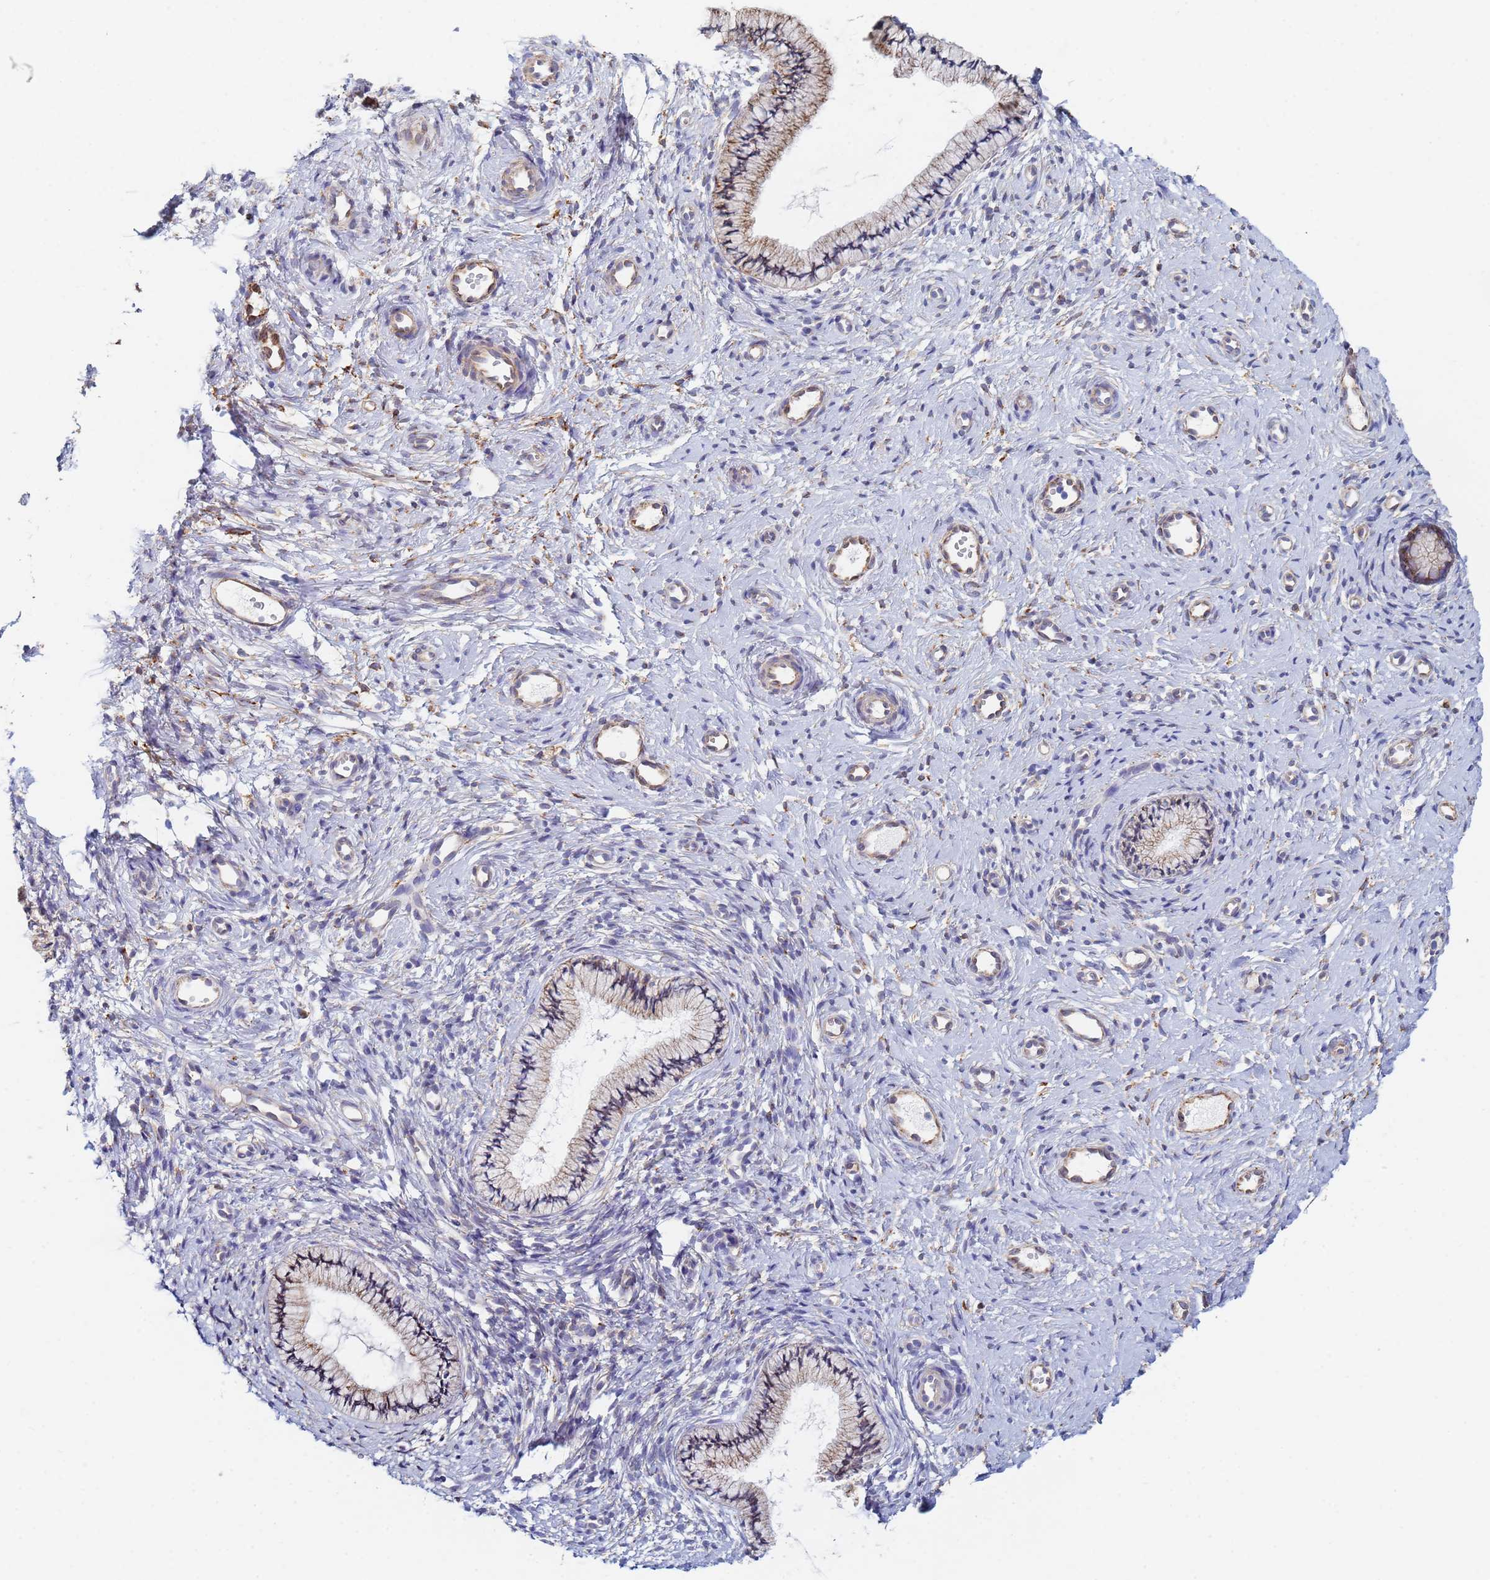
{"staining": {"intensity": "weak", "quantity": ">75%", "location": "cytoplasmic/membranous"}, "tissue": "cervix", "cell_type": "Glandular cells", "image_type": "normal", "snomed": [{"axis": "morphology", "description": "Normal tissue, NOS"}, {"axis": "topography", "description": "Cervix"}], "caption": "IHC of normal human cervix displays low levels of weak cytoplasmic/membranous staining in about >75% of glandular cells.", "gene": "GDAP2", "patient": {"sex": "female", "age": 57}}